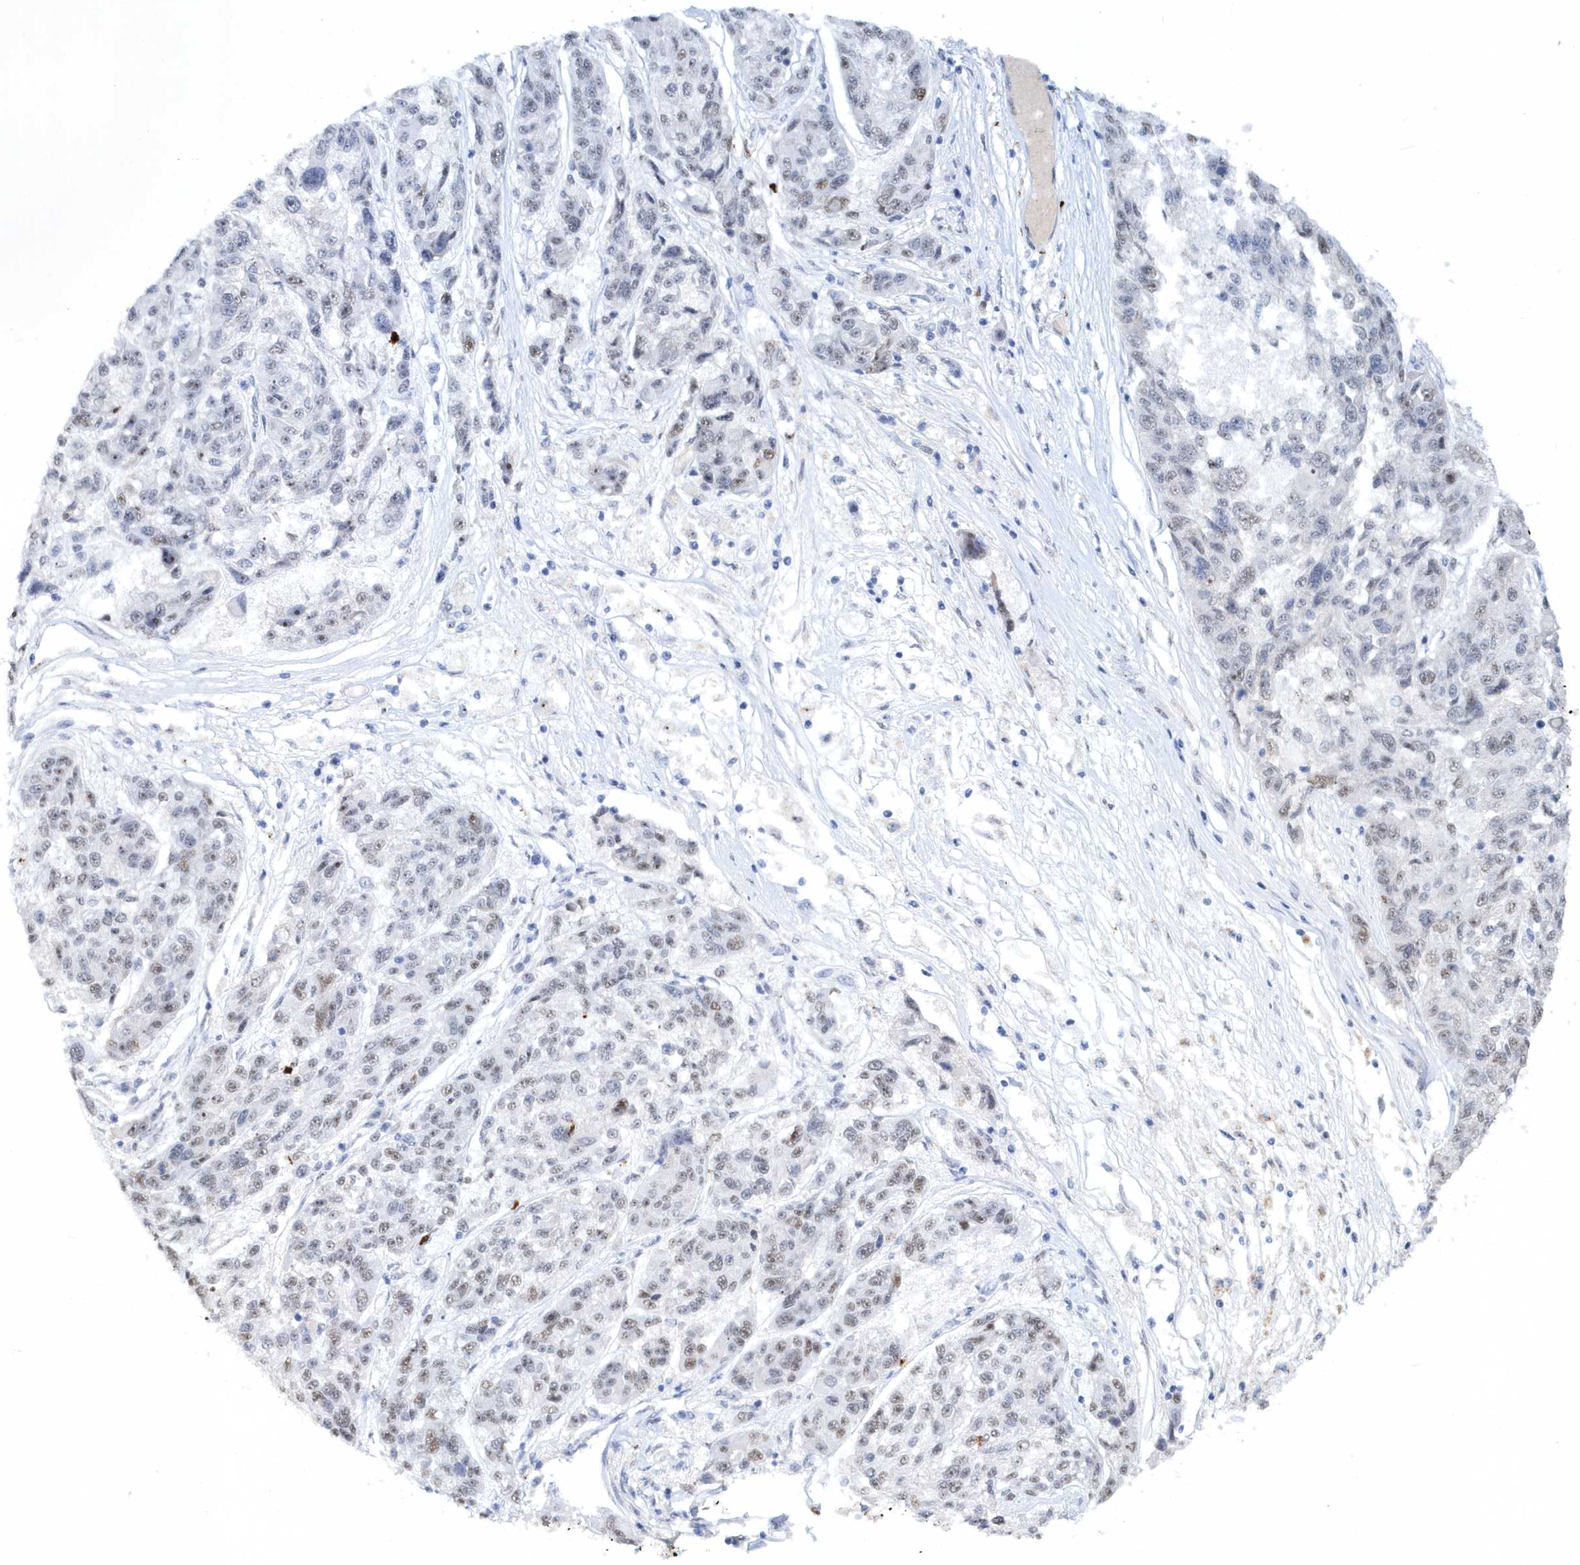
{"staining": {"intensity": "weak", "quantity": "<25%", "location": "nuclear"}, "tissue": "melanoma", "cell_type": "Tumor cells", "image_type": "cancer", "snomed": [{"axis": "morphology", "description": "Malignant melanoma, NOS"}, {"axis": "topography", "description": "Skin"}], "caption": "Tumor cells are negative for brown protein staining in melanoma.", "gene": "ASCL4", "patient": {"sex": "male", "age": 53}}